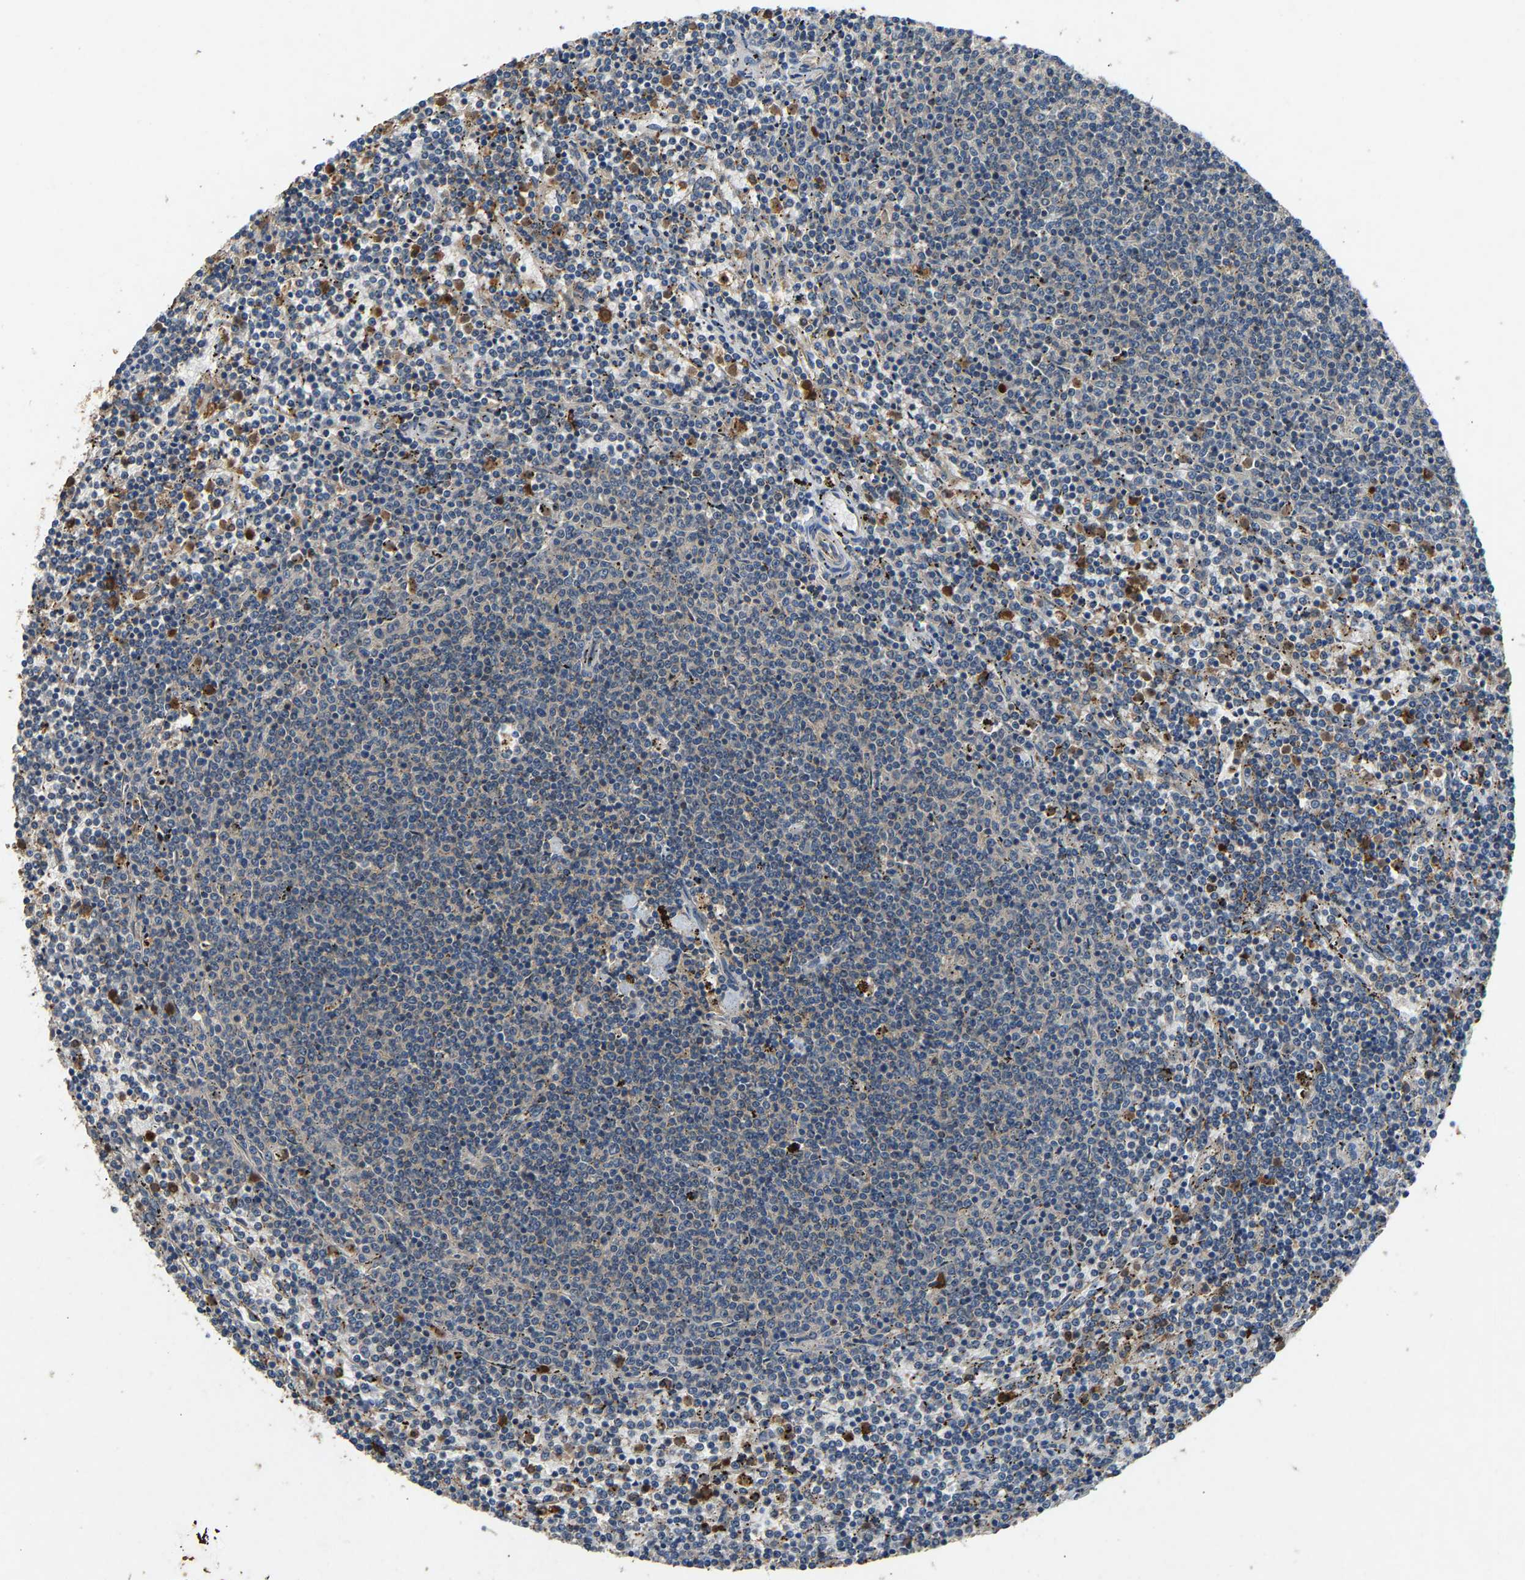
{"staining": {"intensity": "negative", "quantity": "none", "location": "none"}, "tissue": "lymphoma", "cell_type": "Tumor cells", "image_type": "cancer", "snomed": [{"axis": "morphology", "description": "Malignant lymphoma, non-Hodgkin's type, Low grade"}, {"axis": "topography", "description": "Spleen"}], "caption": "Human malignant lymphoma, non-Hodgkin's type (low-grade) stained for a protein using immunohistochemistry (IHC) displays no staining in tumor cells.", "gene": "PPID", "patient": {"sex": "female", "age": 50}}